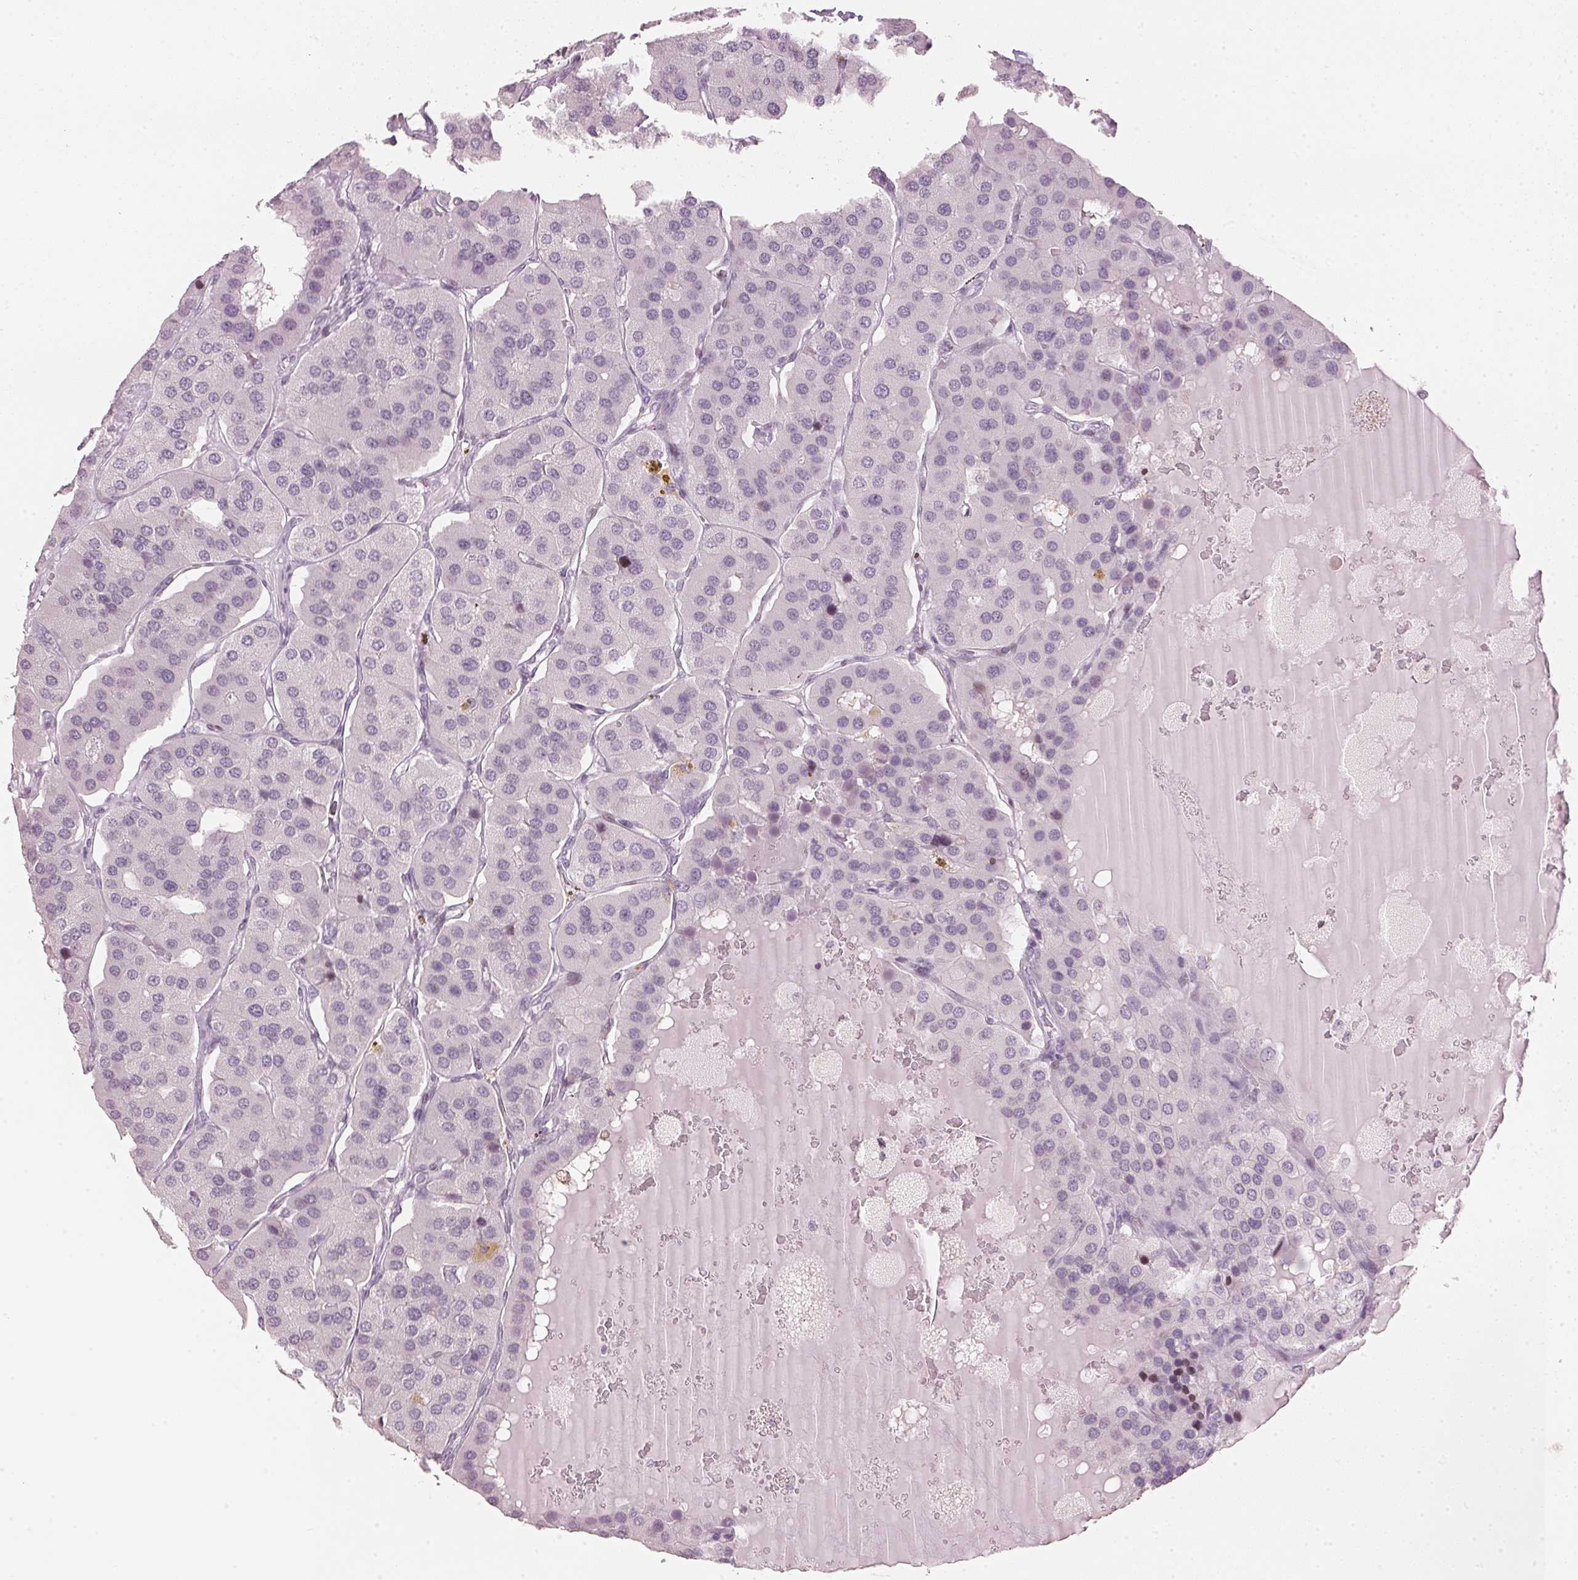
{"staining": {"intensity": "negative", "quantity": "none", "location": "none"}, "tissue": "parathyroid gland", "cell_type": "Glandular cells", "image_type": "normal", "snomed": [{"axis": "morphology", "description": "Normal tissue, NOS"}, {"axis": "morphology", "description": "Adenoma, NOS"}, {"axis": "topography", "description": "Parathyroid gland"}], "caption": "Human parathyroid gland stained for a protein using immunohistochemistry exhibits no expression in glandular cells.", "gene": "SFRP4", "patient": {"sex": "female", "age": 86}}